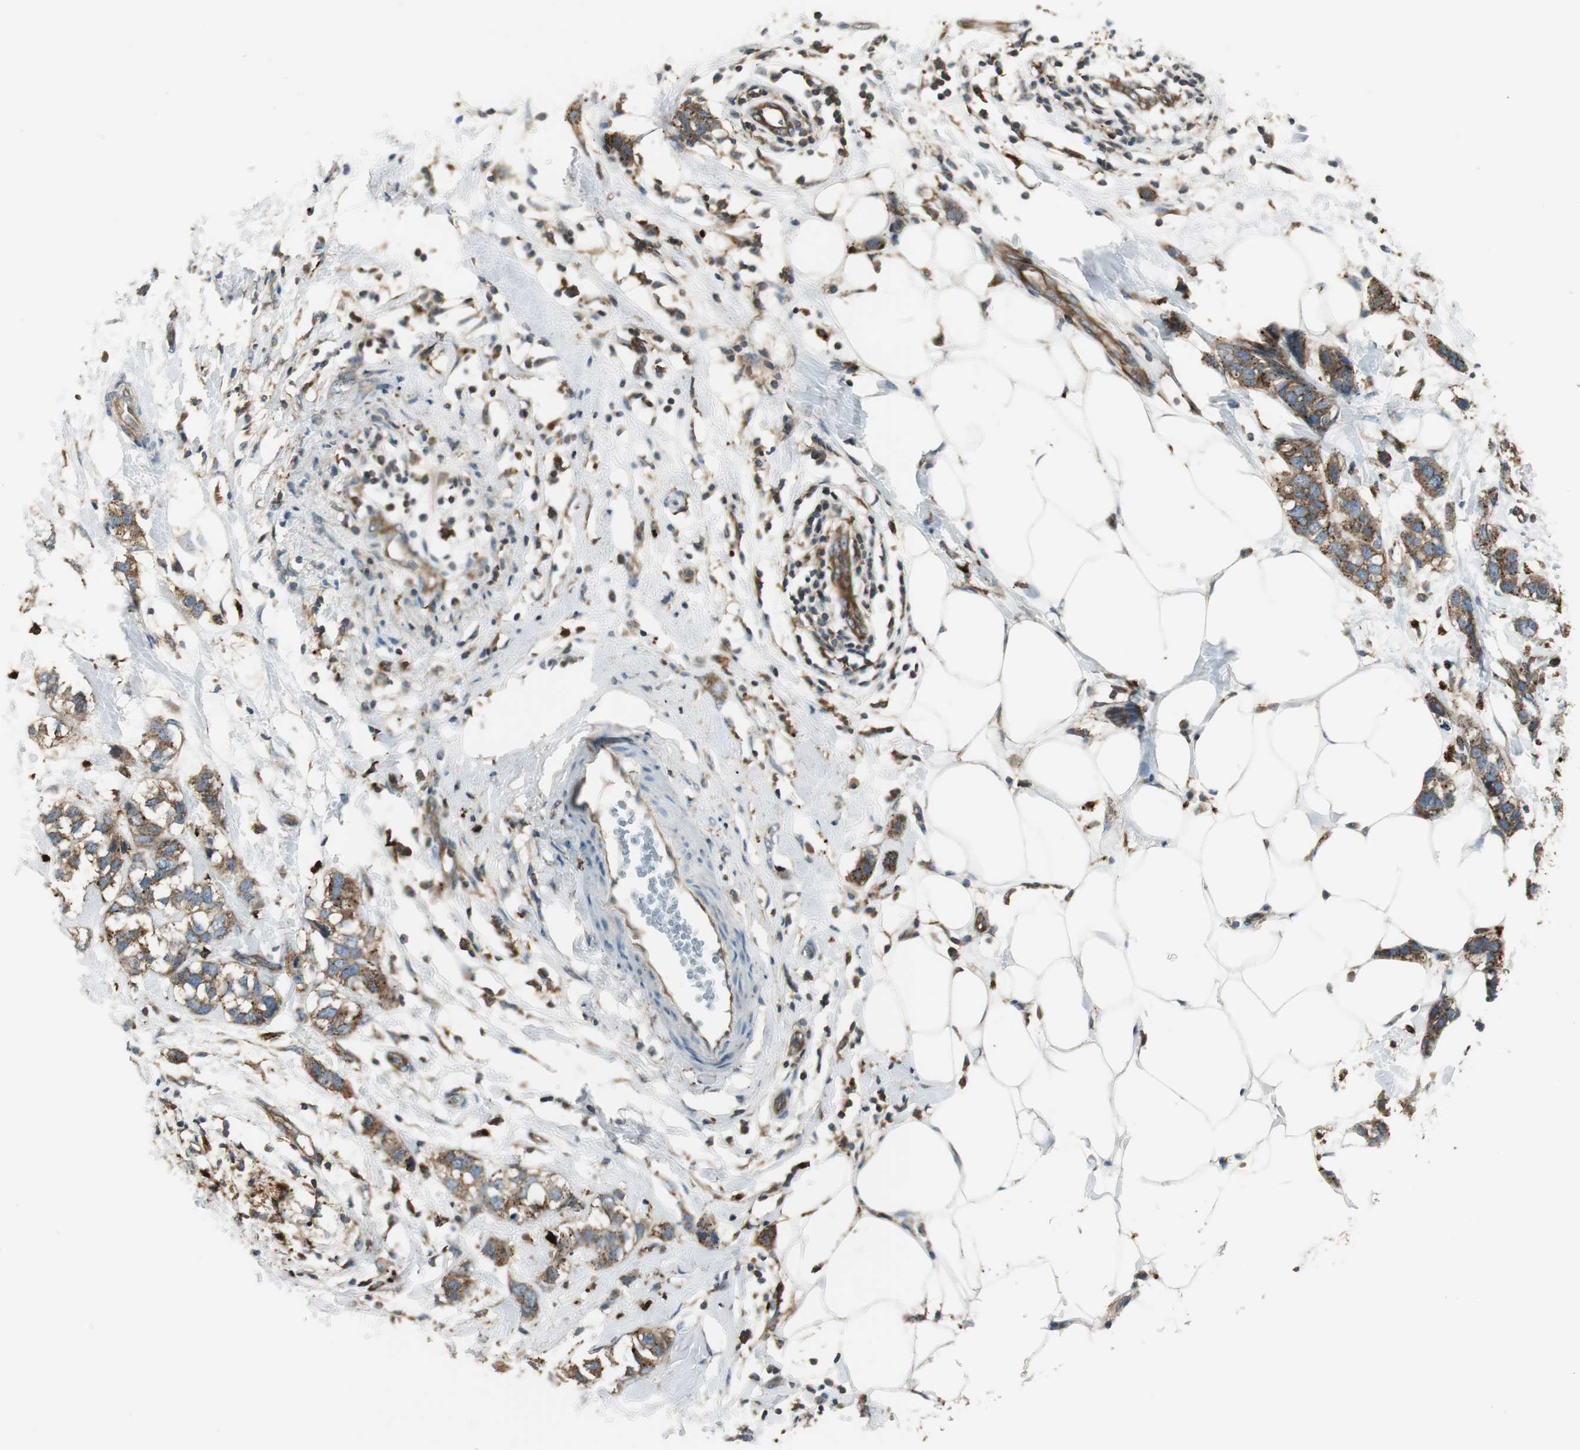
{"staining": {"intensity": "strong", "quantity": ">75%", "location": "cytoplasmic/membranous"}, "tissue": "breast cancer", "cell_type": "Tumor cells", "image_type": "cancer", "snomed": [{"axis": "morphology", "description": "Normal tissue, NOS"}, {"axis": "morphology", "description": "Duct carcinoma"}, {"axis": "topography", "description": "Breast"}], "caption": "This histopathology image shows immunohistochemistry (IHC) staining of human breast cancer (infiltrating ductal carcinoma), with high strong cytoplasmic/membranous positivity in about >75% of tumor cells.", "gene": "NCK1", "patient": {"sex": "female", "age": 50}}